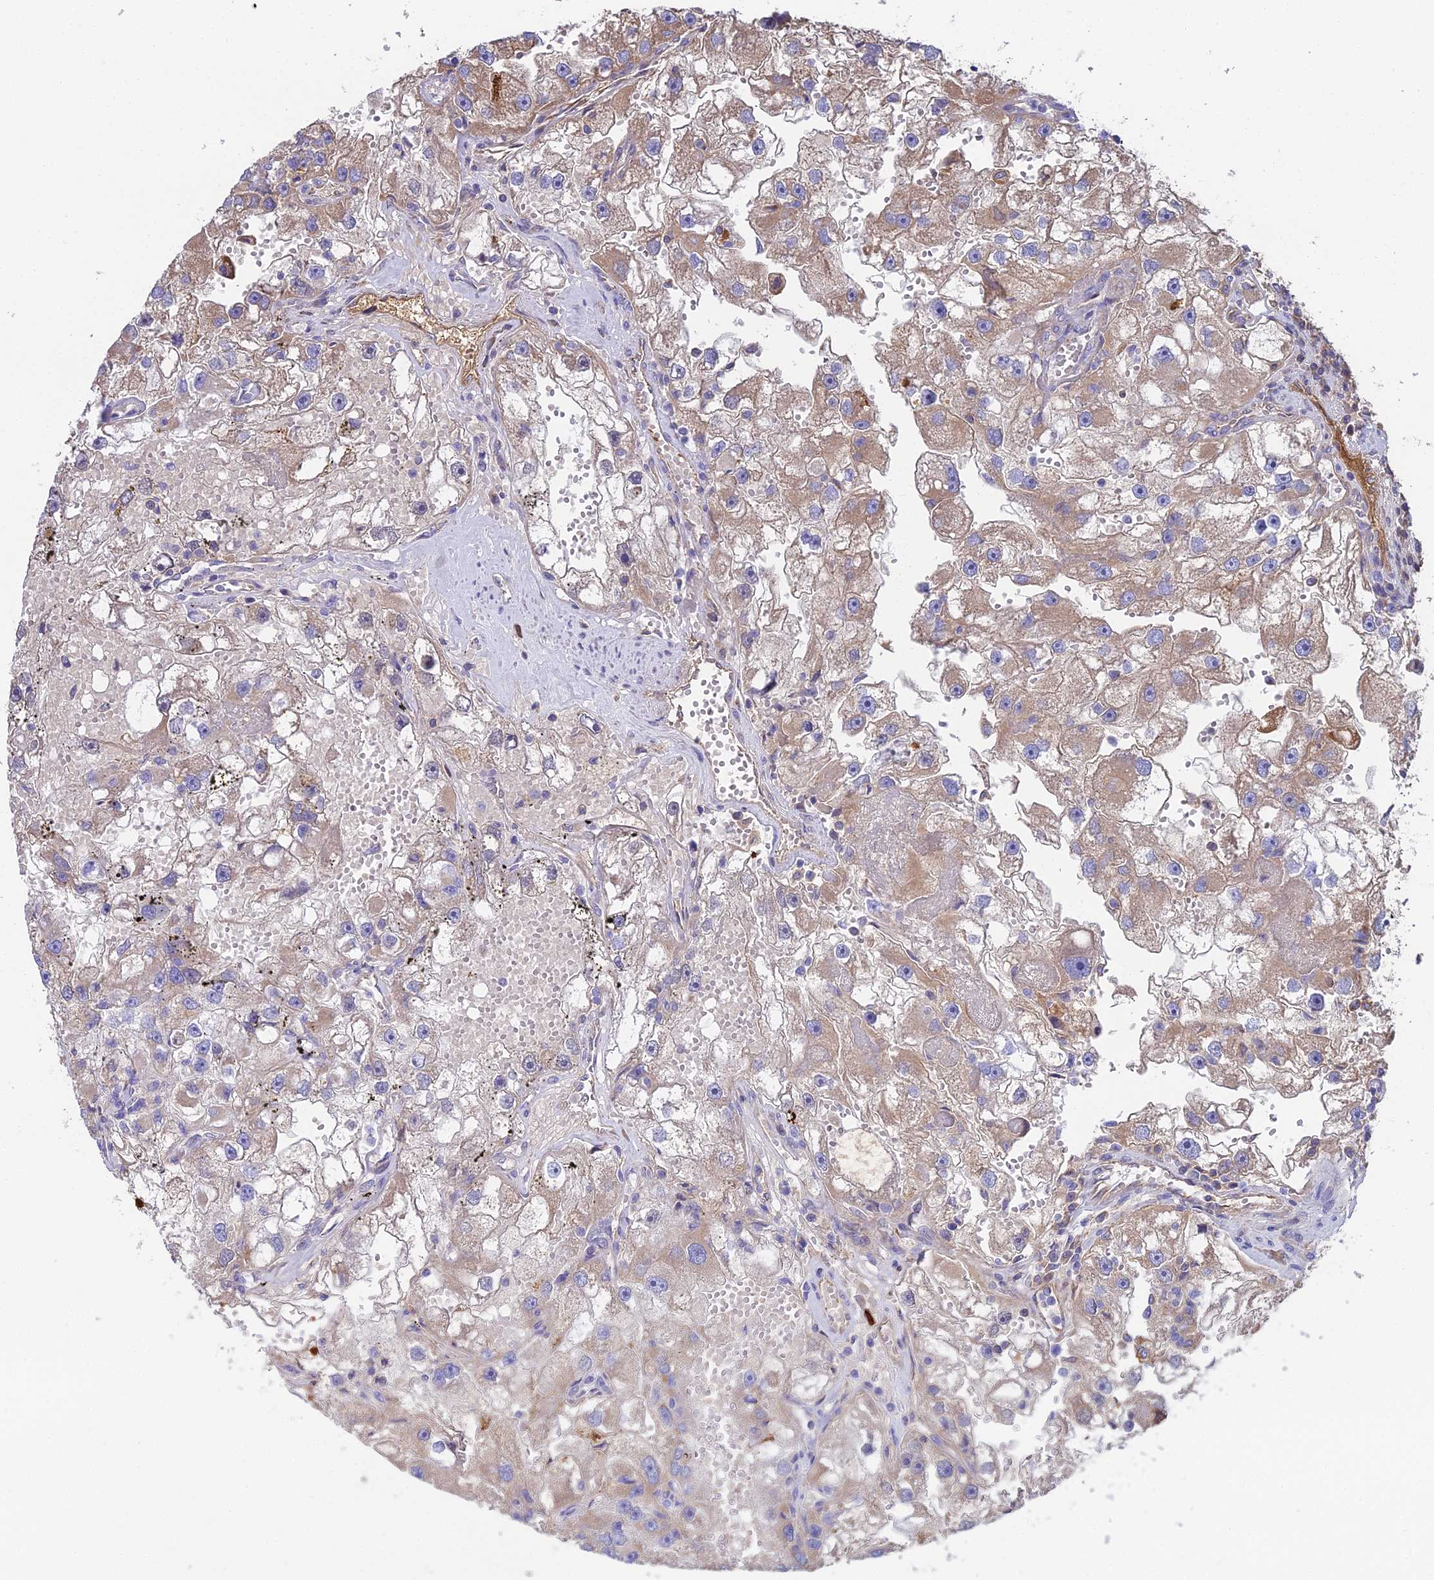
{"staining": {"intensity": "weak", "quantity": "25%-75%", "location": "cytoplasmic/membranous"}, "tissue": "renal cancer", "cell_type": "Tumor cells", "image_type": "cancer", "snomed": [{"axis": "morphology", "description": "Adenocarcinoma, NOS"}, {"axis": "topography", "description": "Kidney"}], "caption": "Renal adenocarcinoma tissue reveals weak cytoplasmic/membranous staining in approximately 25%-75% of tumor cells", "gene": "BEX4", "patient": {"sex": "male", "age": 63}}